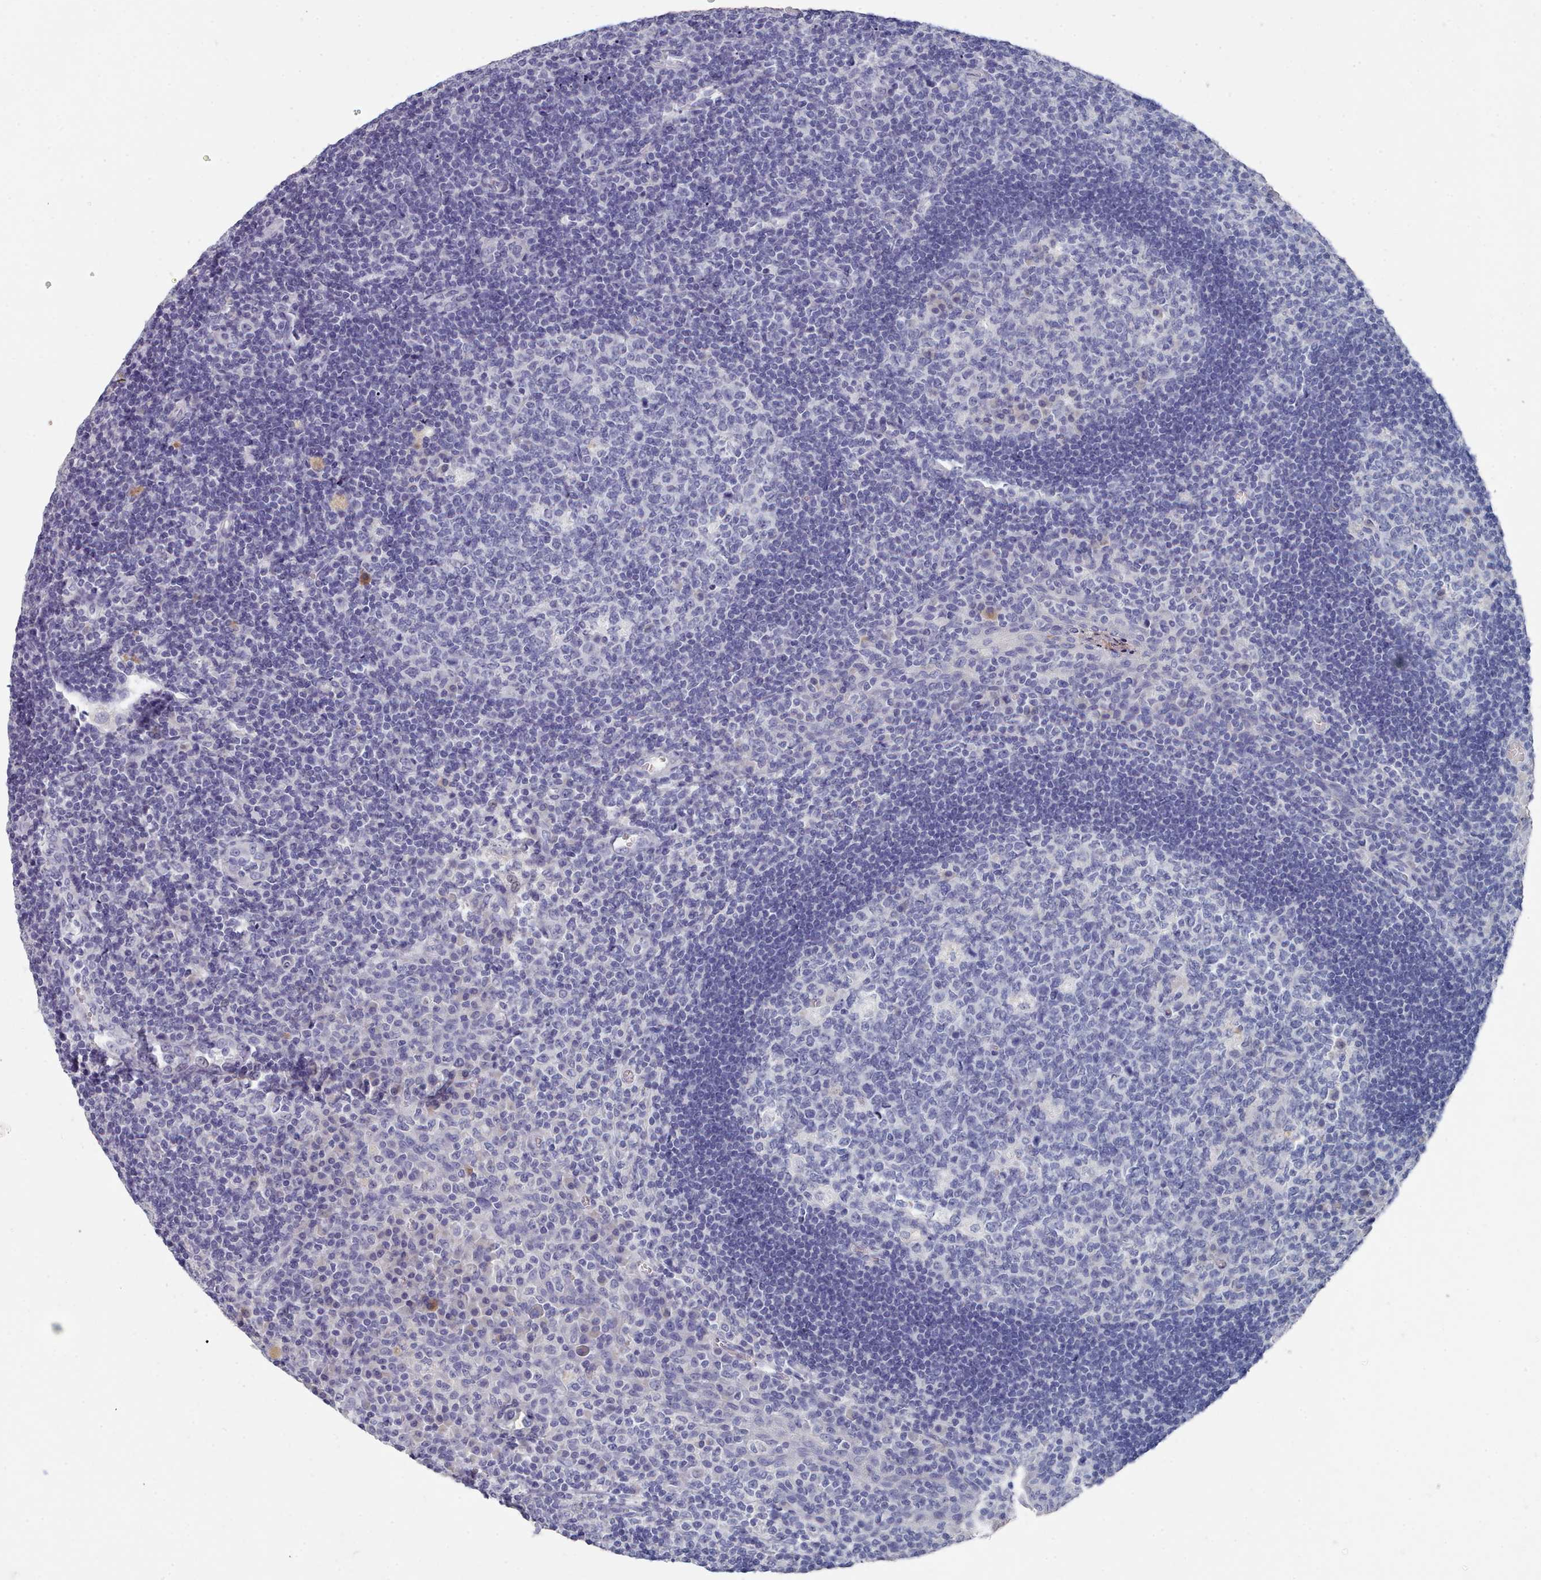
{"staining": {"intensity": "negative", "quantity": "none", "location": "none"}, "tissue": "tonsil", "cell_type": "Germinal center cells", "image_type": "normal", "snomed": [{"axis": "morphology", "description": "Normal tissue, NOS"}, {"axis": "topography", "description": "Tonsil"}], "caption": "There is no significant expression in germinal center cells of tonsil.", "gene": "ACAD11", "patient": {"sex": "male", "age": 17}}